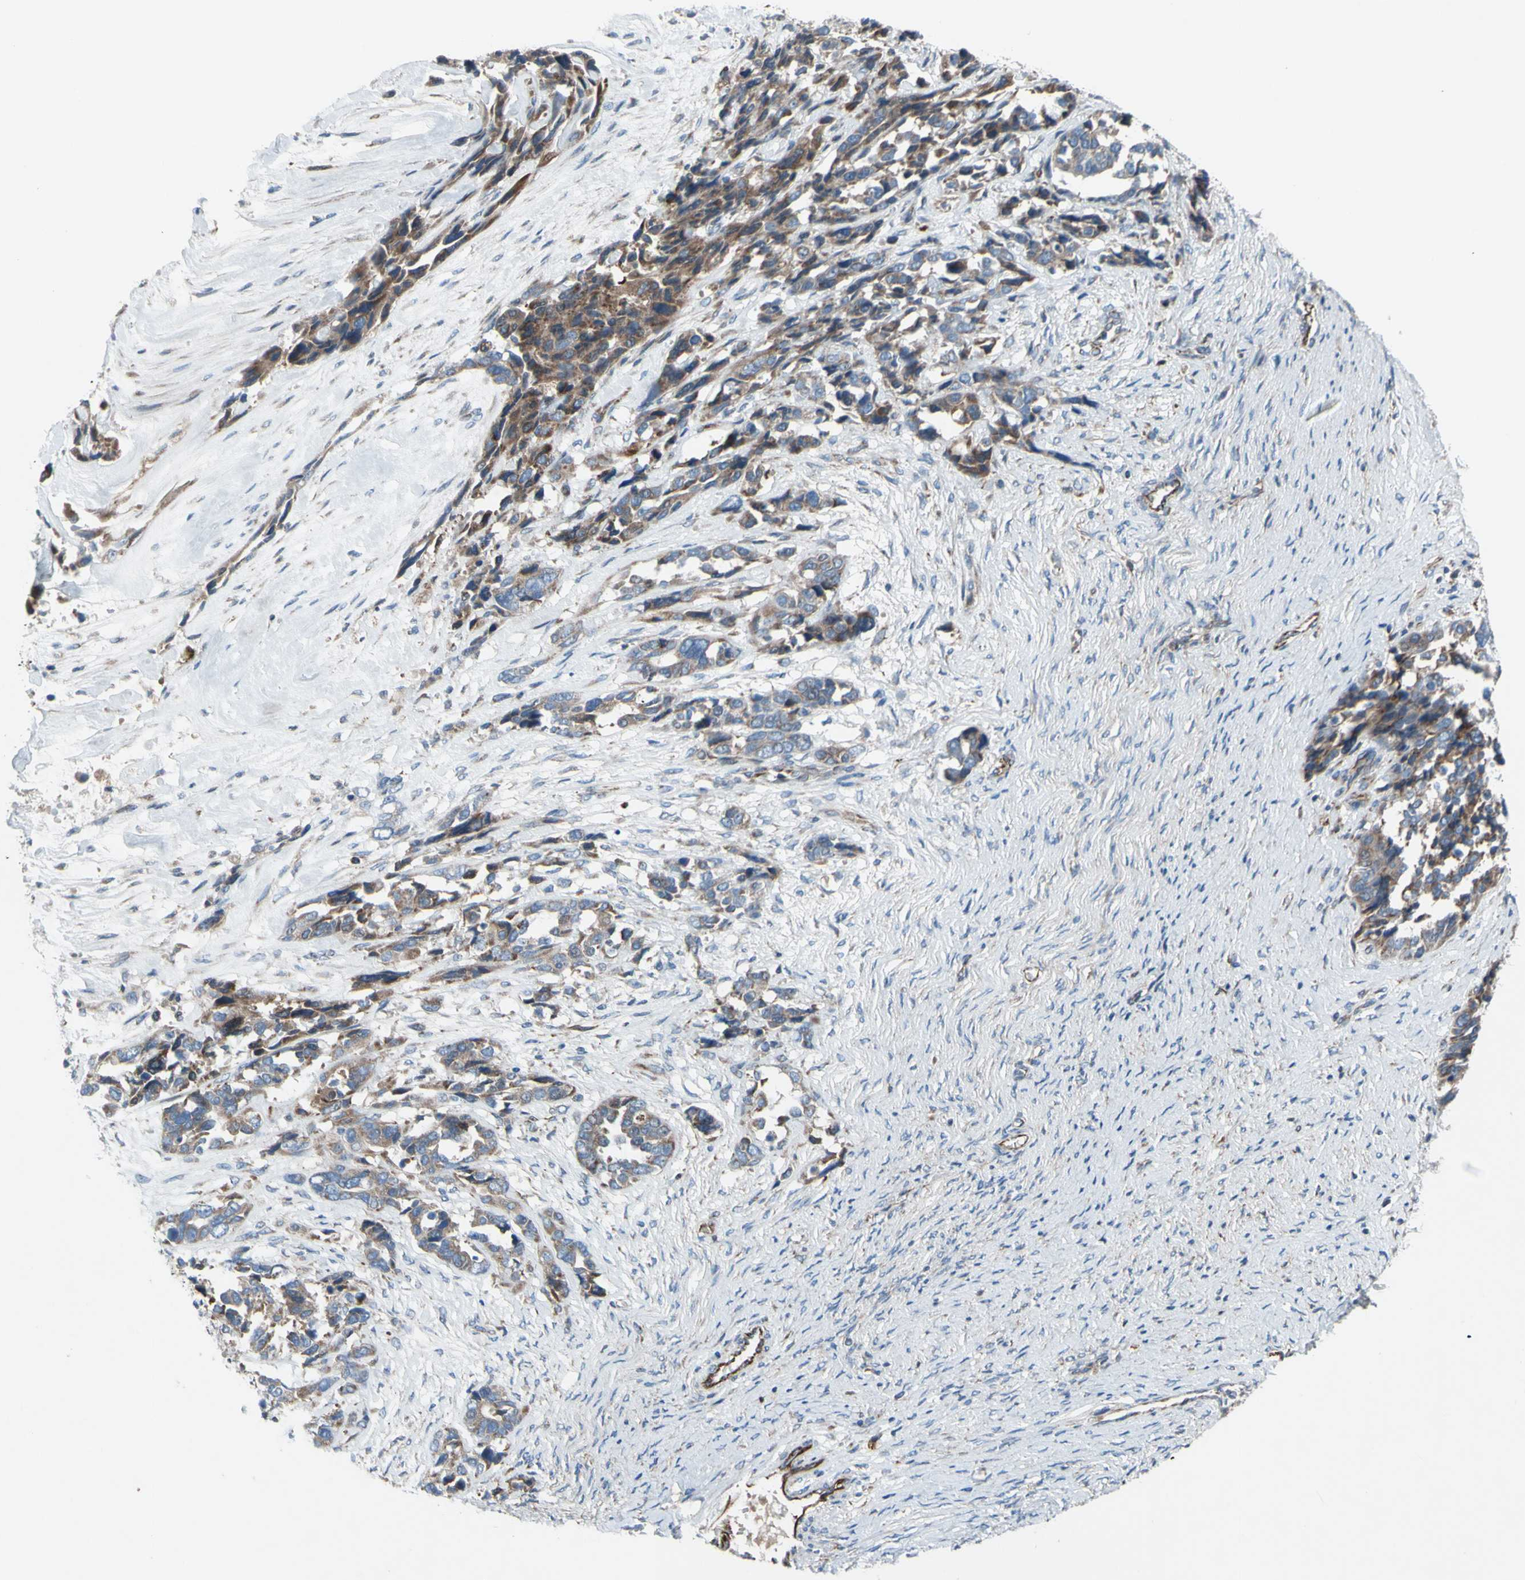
{"staining": {"intensity": "weak", "quantity": ">75%", "location": "cytoplasmic/membranous"}, "tissue": "ovarian cancer", "cell_type": "Tumor cells", "image_type": "cancer", "snomed": [{"axis": "morphology", "description": "Cystadenocarcinoma, serous, NOS"}, {"axis": "topography", "description": "Ovary"}], "caption": "Ovarian cancer stained for a protein (brown) exhibits weak cytoplasmic/membranous positive staining in approximately >75% of tumor cells.", "gene": "EMC7", "patient": {"sex": "female", "age": 44}}